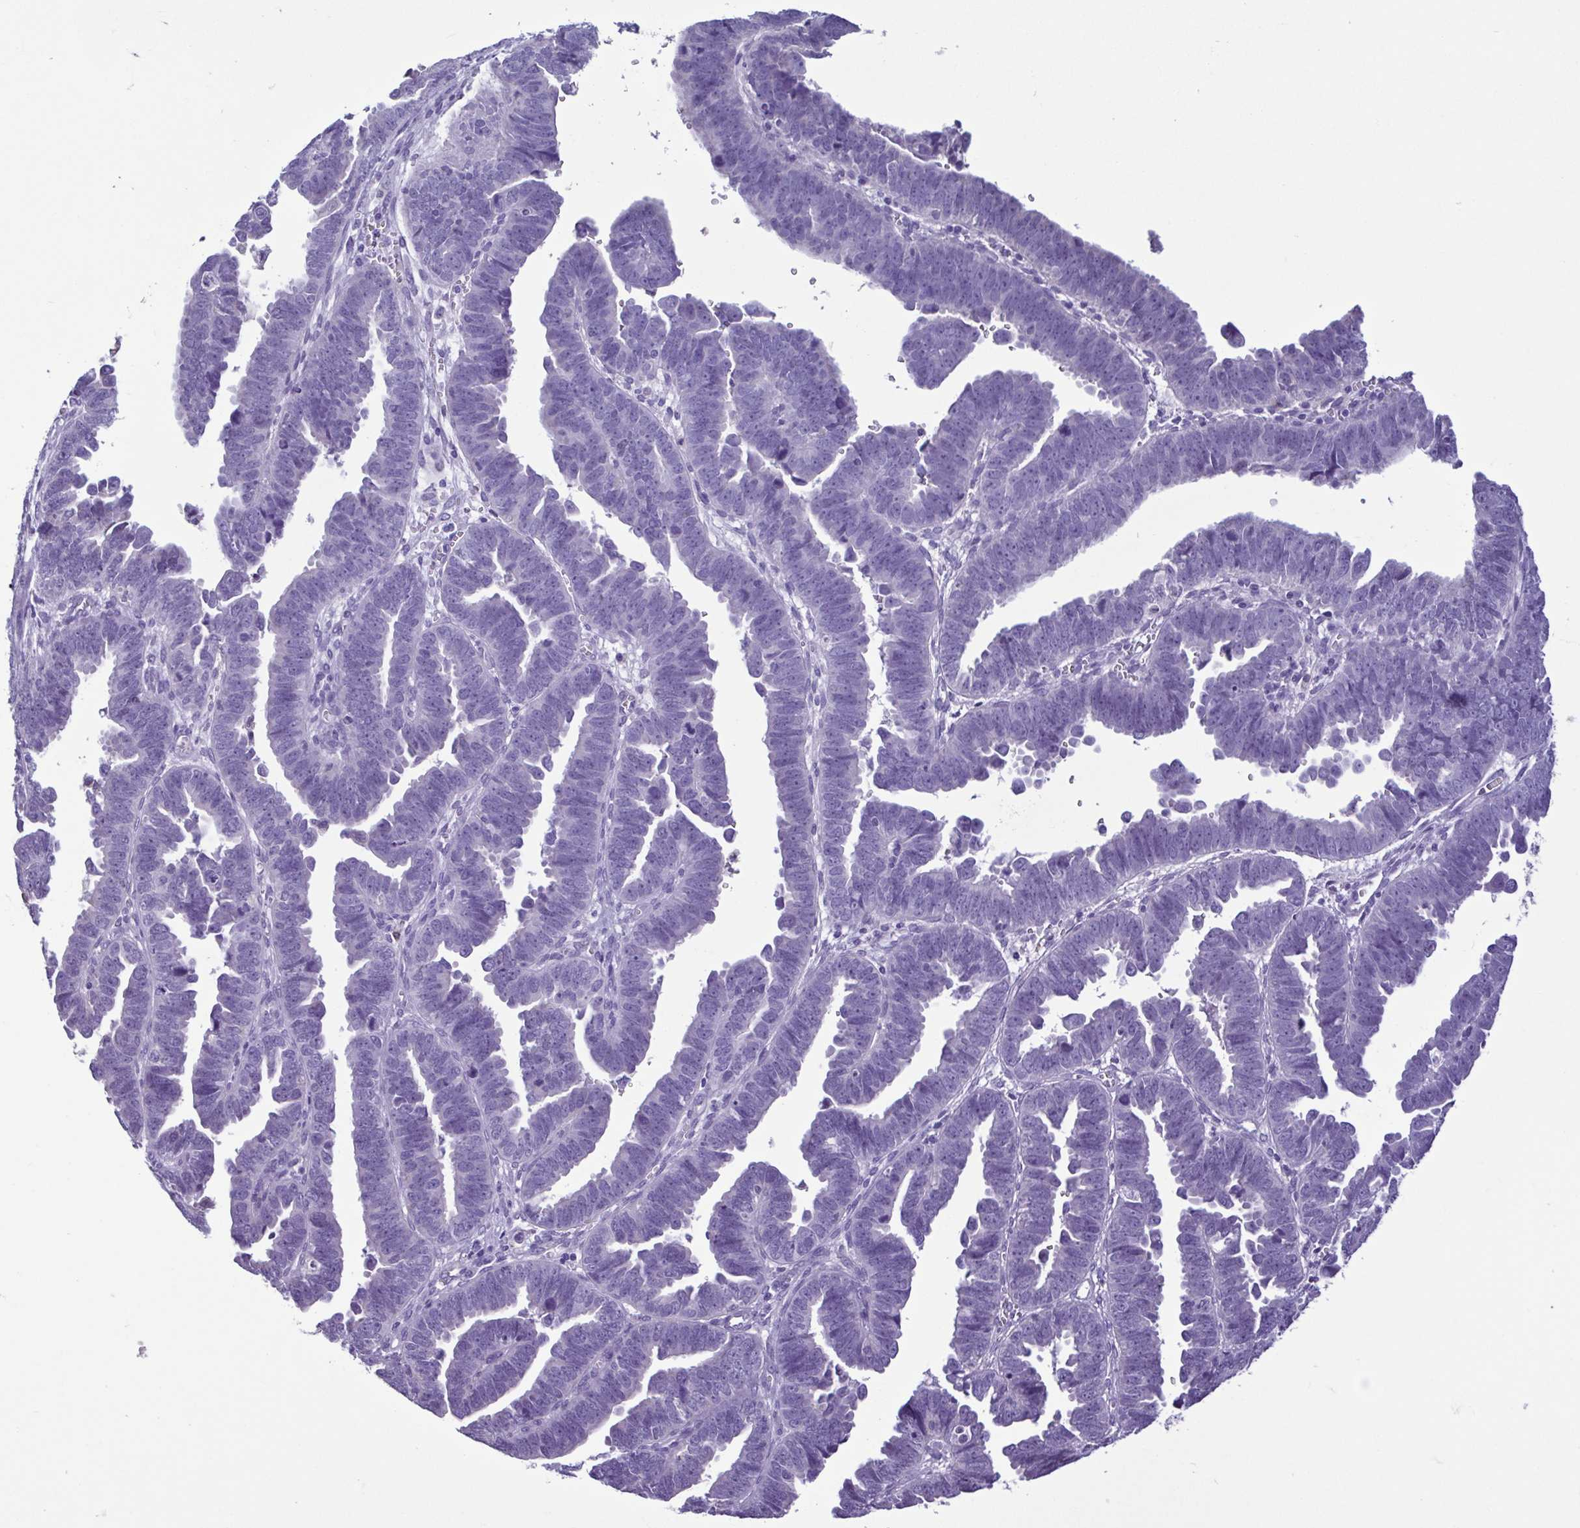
{"staining": {"intensity": "negative", "quantity": "none", "location": "none"}, "tissue": "endometrial cancer", "cell_type": "Tumor cells", "image_type": "cancer", "snomed": [{"axis": "morphology", "description": "Adenocarcinoma, NOS"}, {"axis": "topography", "description": "Endometrium"}], "caption": "A photomicrograph of human endometrial cancer is negative for staining in tumor cells.", "gene": "CBY2", "patient": {"sex": "female", "age": 75}}